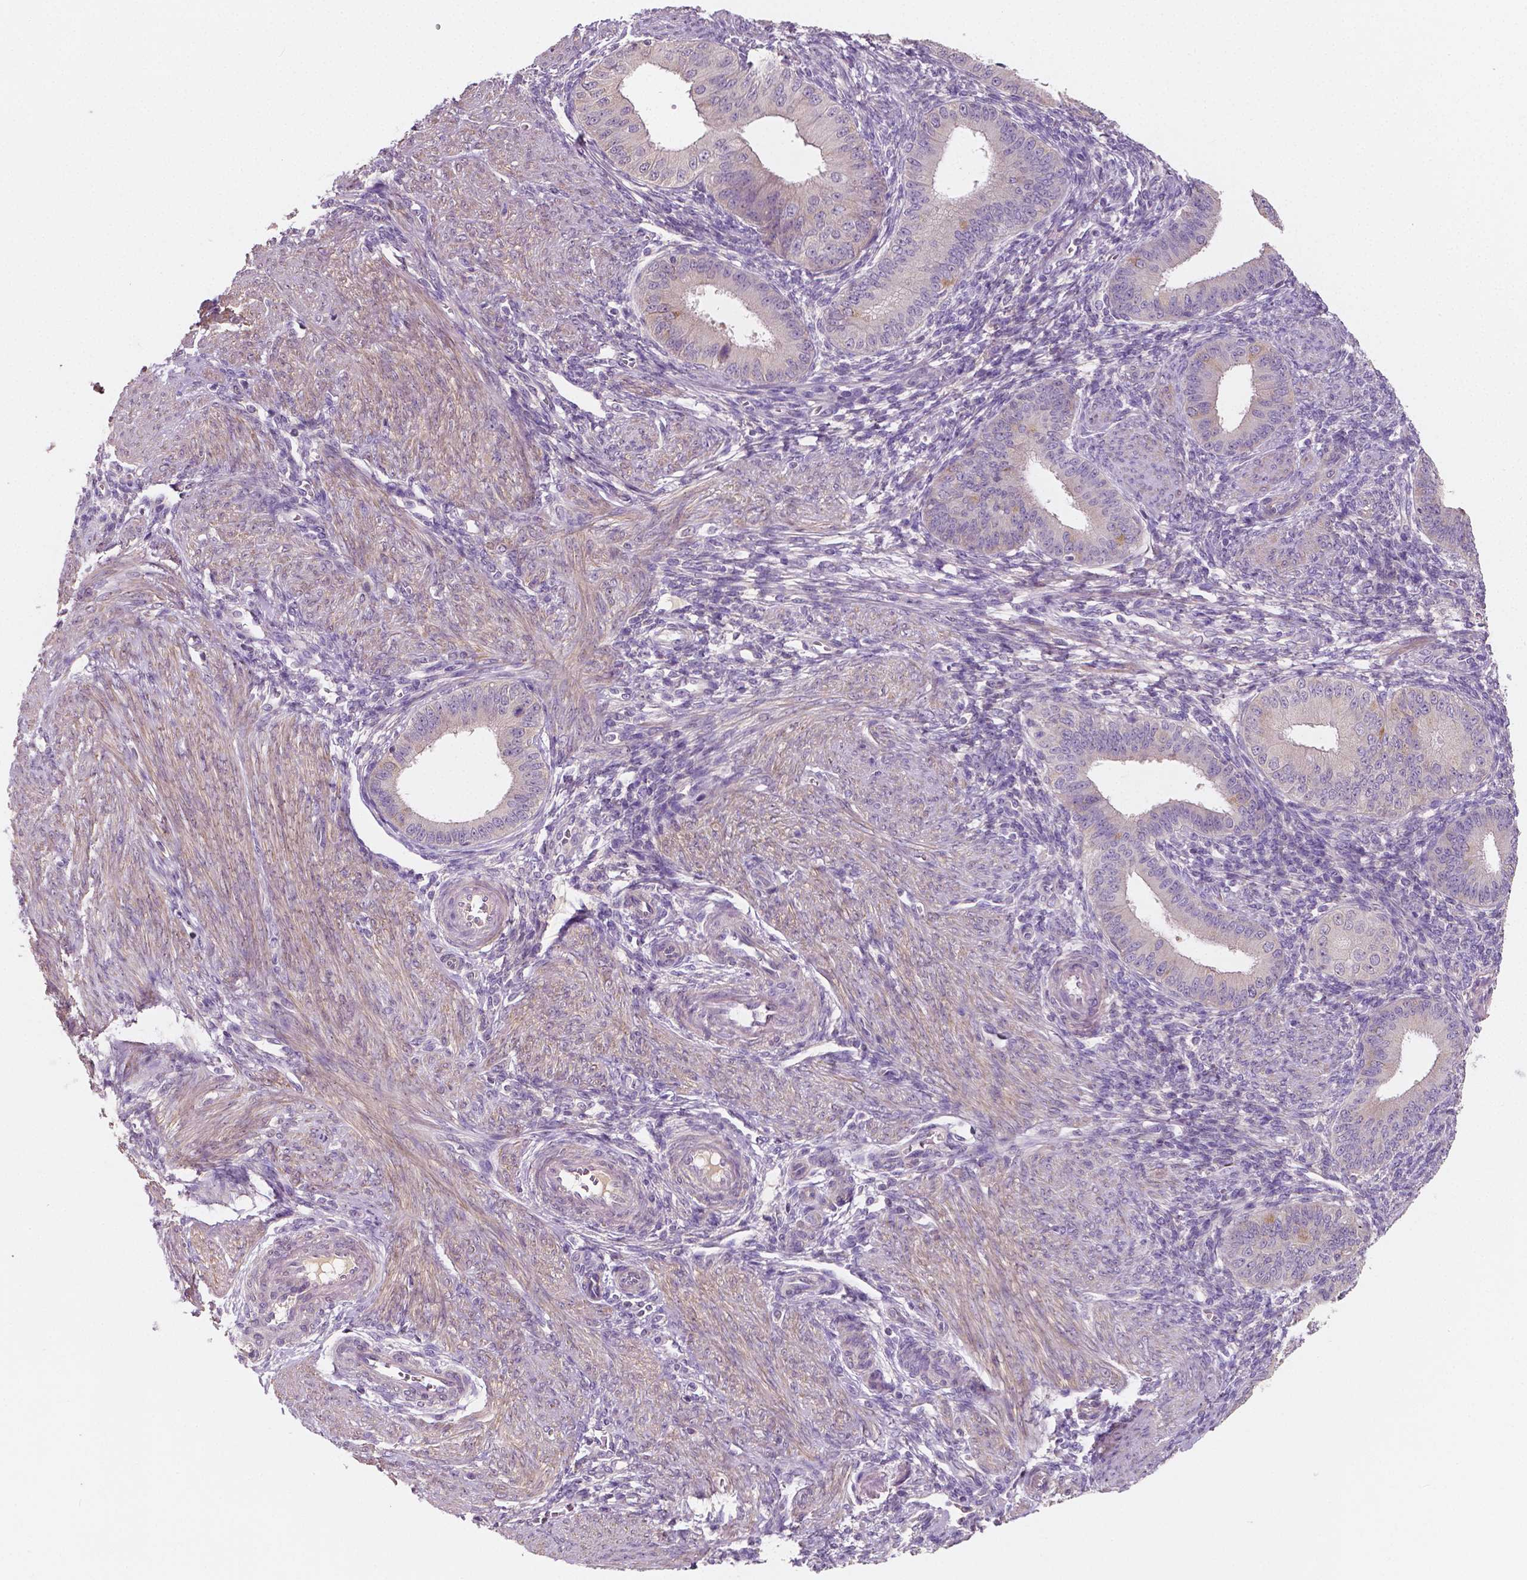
{"staining": {"intensity": "negative", "quantity": "none", "location": "none"}, "tissue": "endometrium", "cell_type": "Cells in endometrial stroma", "image_type": "normal", "snomed": [{"axis": "morphology", "description": "Normal tissue, NOS"}, {"axis": "topography", "description": "Endometrium"}], "caption": "This is an immunohistochemistry image of unremarkable human endometrium. There is no expression in cells in endometrial stroma.", "gene": "LSM14B", "patient": {"sex": "female", "age": 39}}